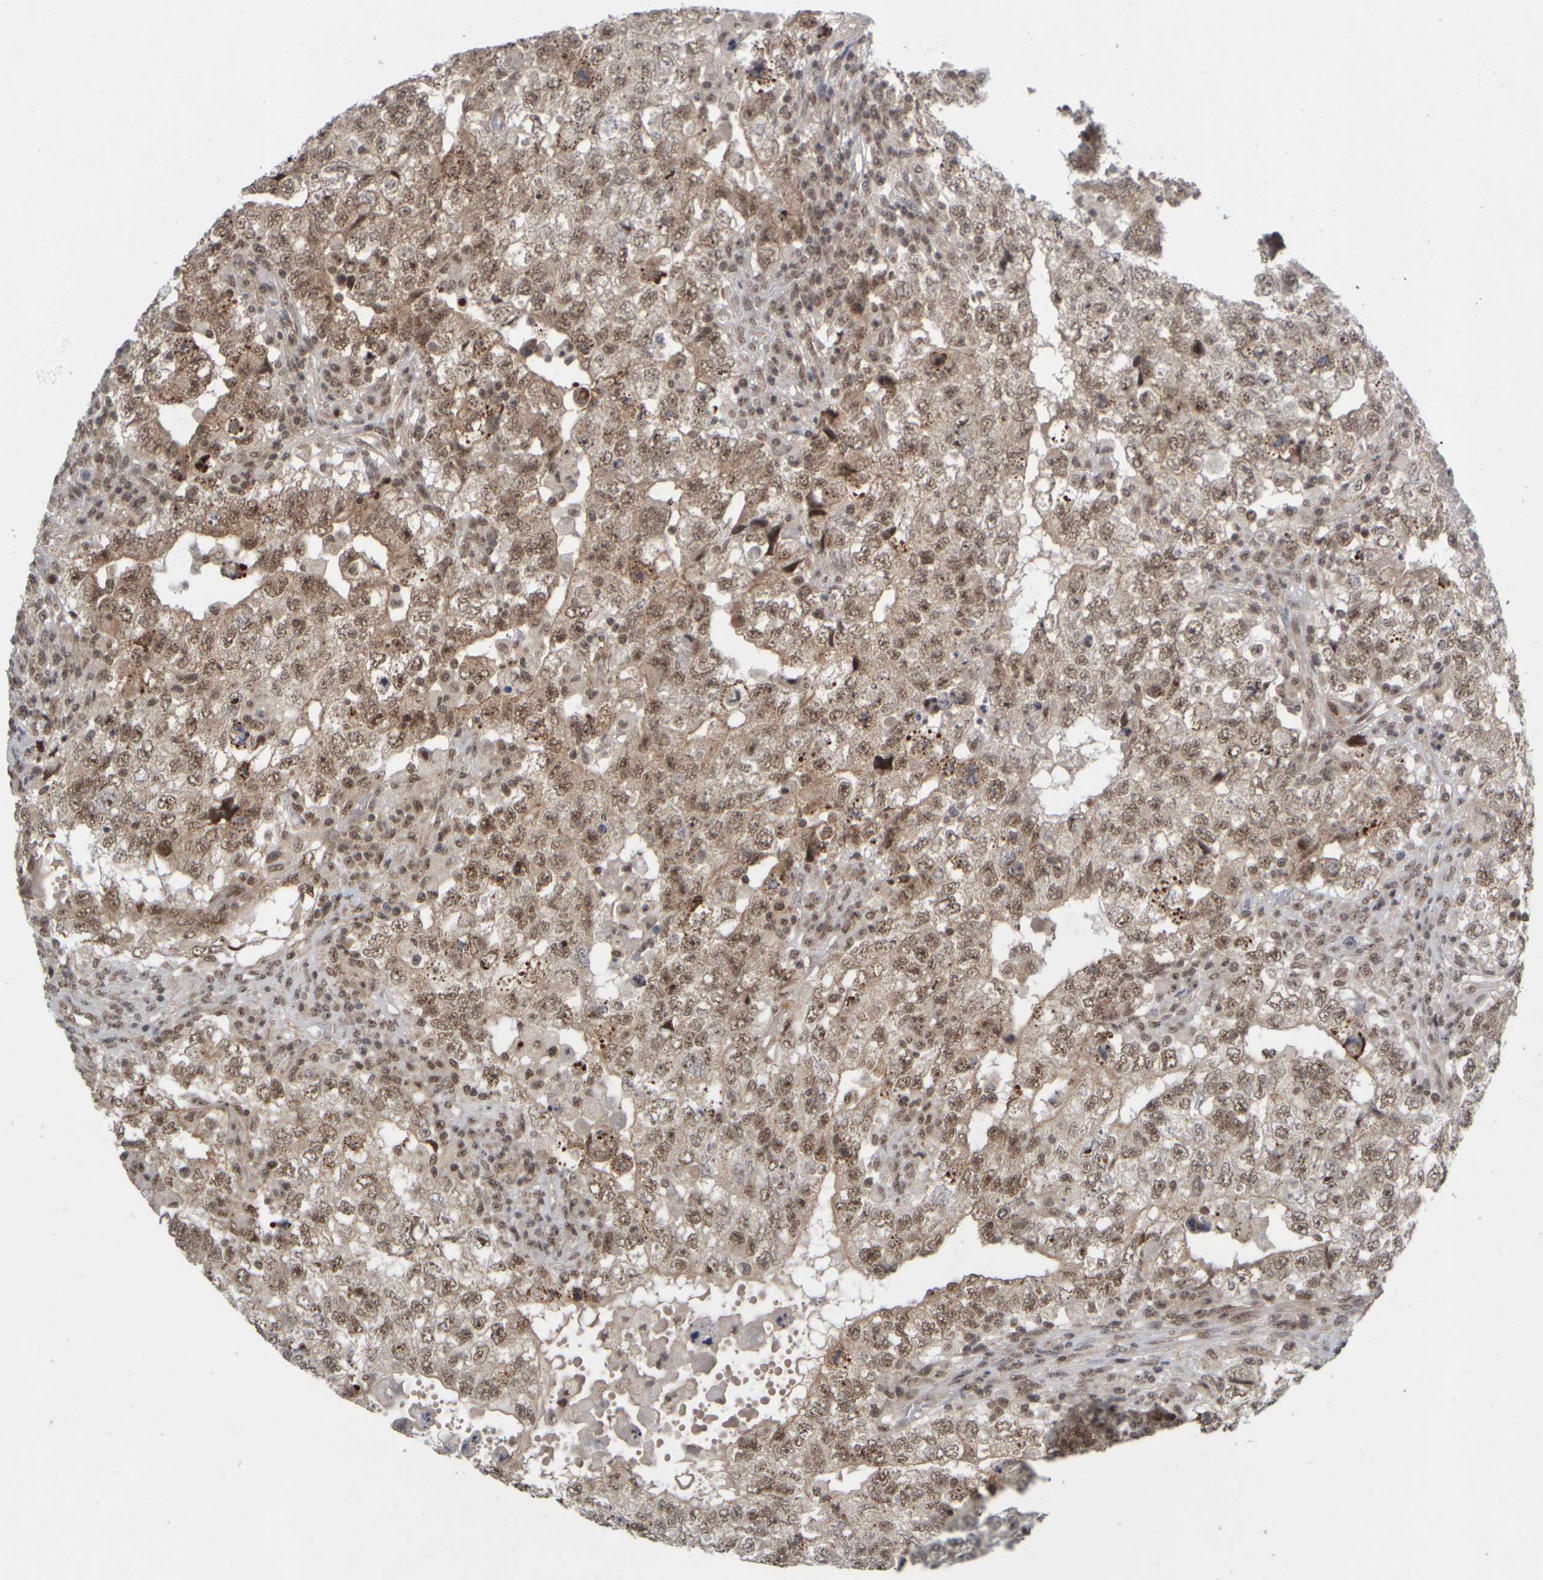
{"staining": {"intensity": "weak", "quantity": ">75%", "location": "nuclear"}, "tissue": "testis cancer", "cell_type": "Tumor cells", "image_type": "cancer", "snomed": [{"axis": "morphology", "description": "Carcinoma, Embryonal, NOS"}, {"axis": "topography", "description": "Testis"}], "caption": "Immunohistochemical staining of human embryonal carcinoma (testis) exhibits low levels of weak nuclear expression in about >75% of tumor cells.", "gene": "SYNRG", "patient": {"sex": "male", "age": 36}}